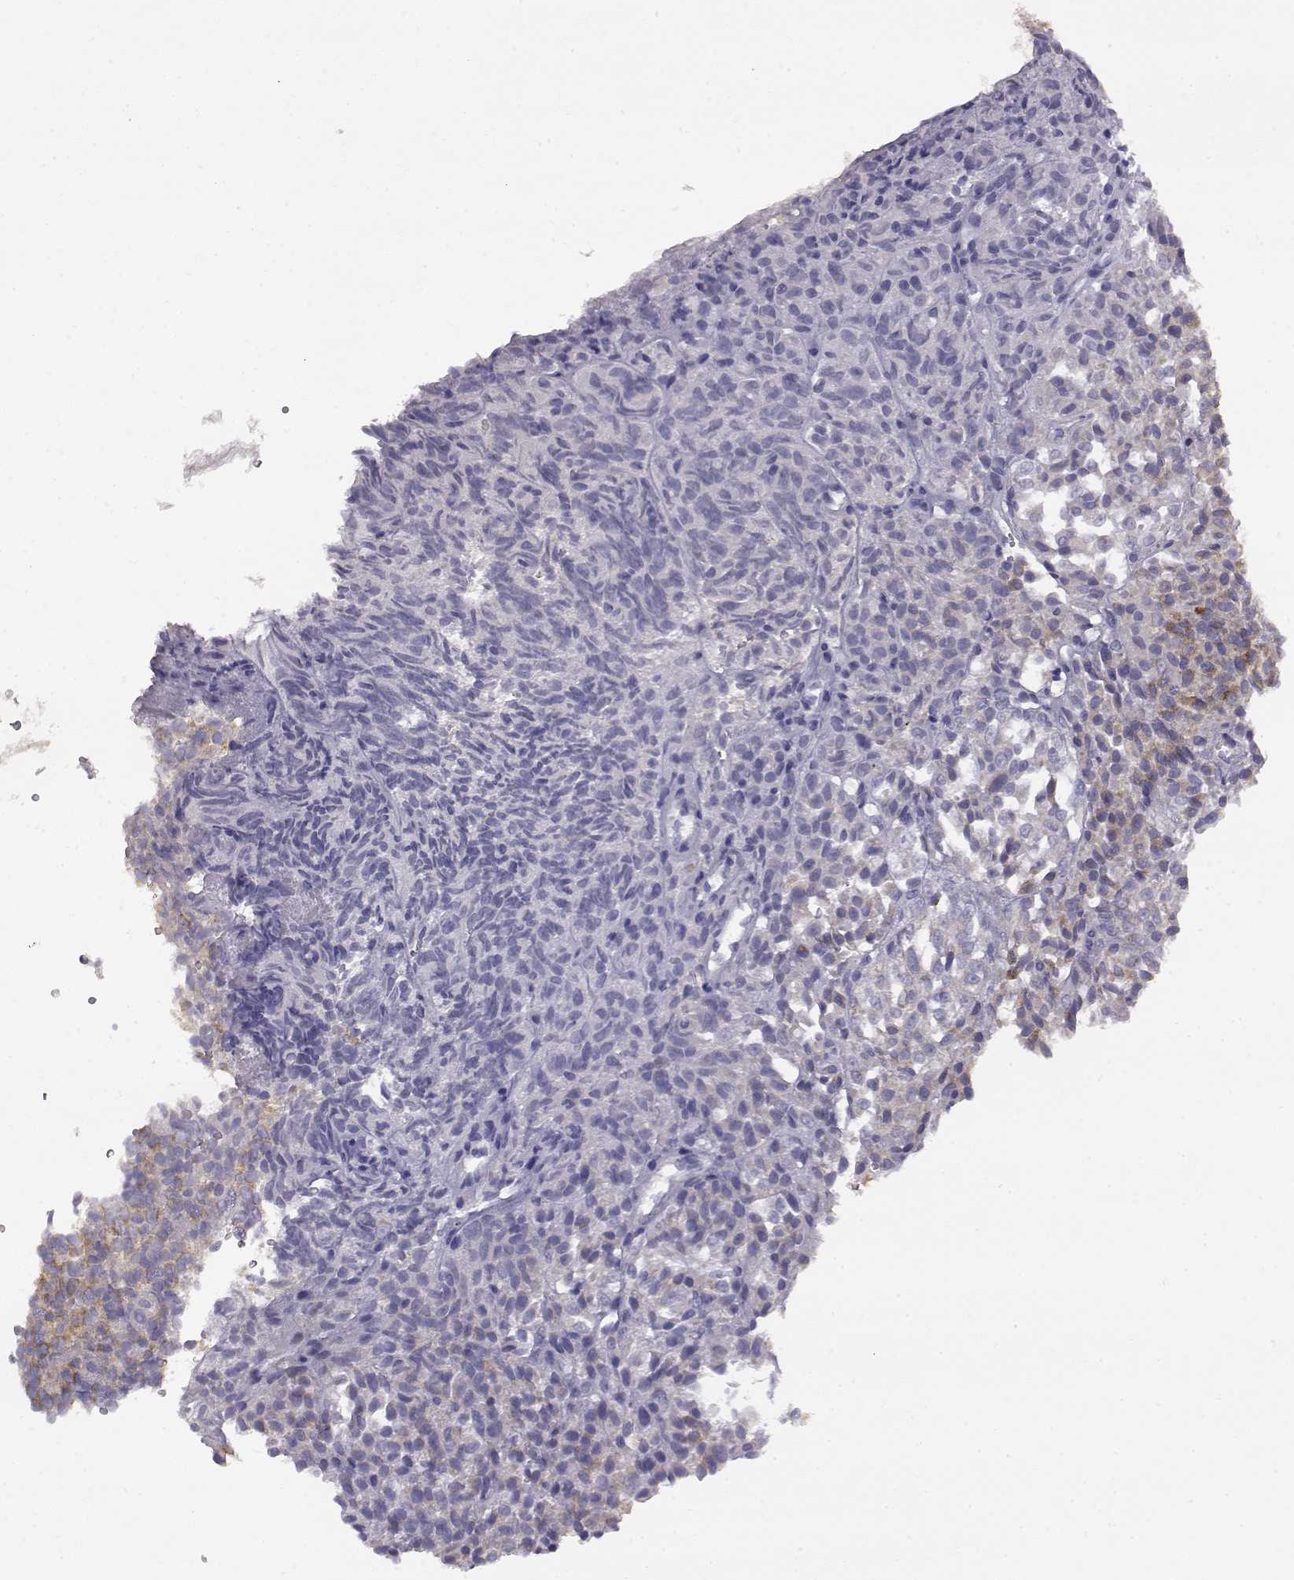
{"staining": {"intensity": "moderate", "quantity": "<25%", "location": "cytoplasmic/membranous"}, "tissue": "melanoma", "cell_type": "Tumor cells", "image_type": "cancer", "snomed": [{"axis": "morphology", "description": "Malignant melanoma, Metastatic site"}, {"axis": "topography", "description": "Brain"}], "caption": "Immunohistochemistry image of melanoma stained for a protein (brown), which displays low levels of moderate cytoplasmic/membranous staining in about <25% of tumor cells.", "gene": "DDC", "patient": {"sex": "female", "age": 56}}